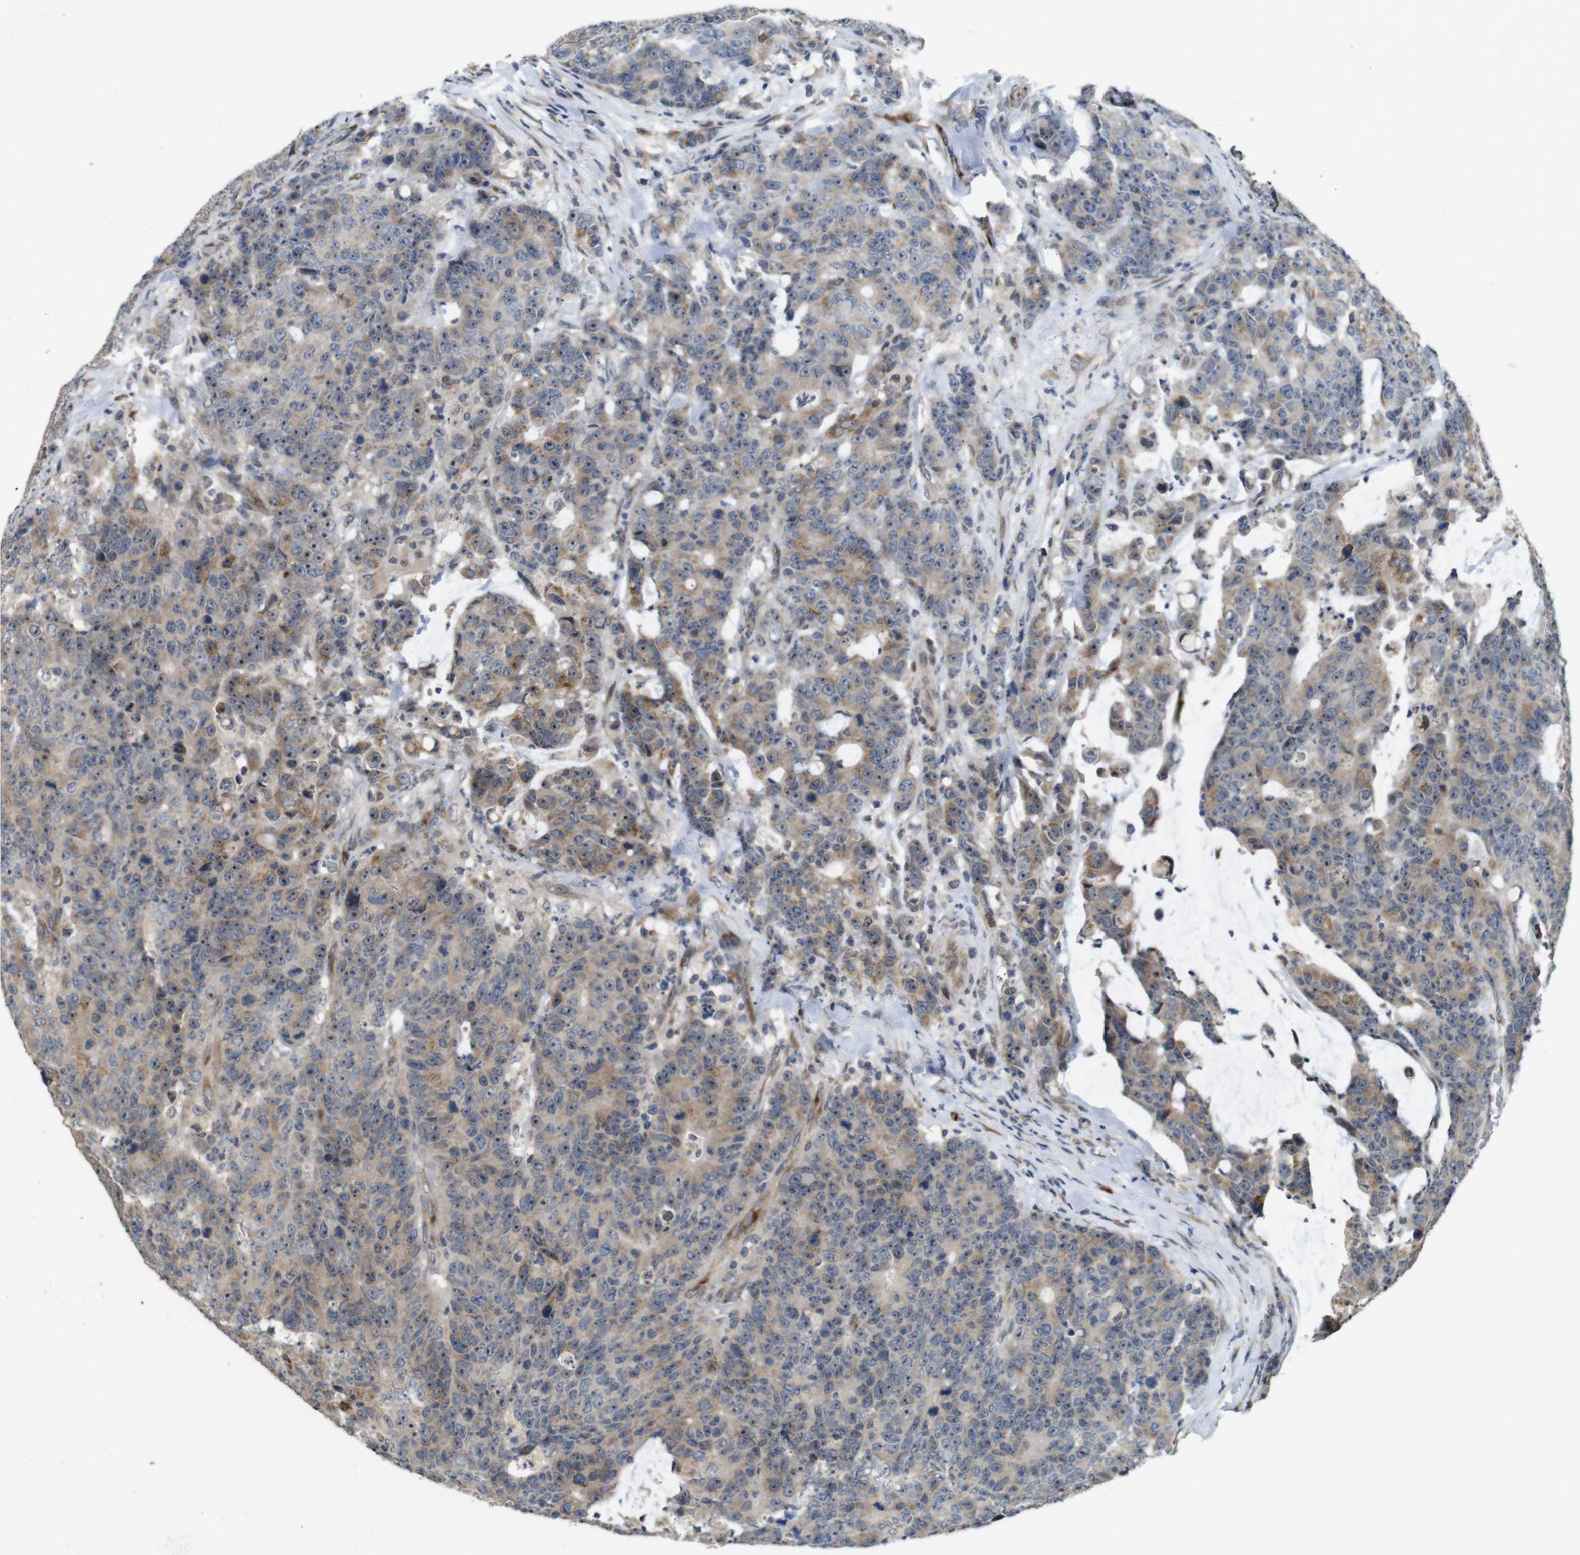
{"staining": {"intensity": "weak", "quantity": "25%-75%", "location": "cytoplasmic/membranous,nuclear"}, "tissue": "colorectal cancer", "cell_type": "Tumor cells", "image_type": "cancer", "snomed": [{"axis": "morphology", "description": "Adenocarcinoma, NOS"}, {"axis": "topography", "description": "Colon"}], "caption": "IHC histopathology image of neoplastic tissue: human colorectal adenocarcinoma stained using IHC displays low levels of weak protein expression localized specifically in the cytoplasmic/membranous and nuclear of tumor cells, appearing as a cytoplasmic/membranous and nuclear brown color.", "gene": "EFCAB14", "patient": {"sex": "female", "age": 86}}